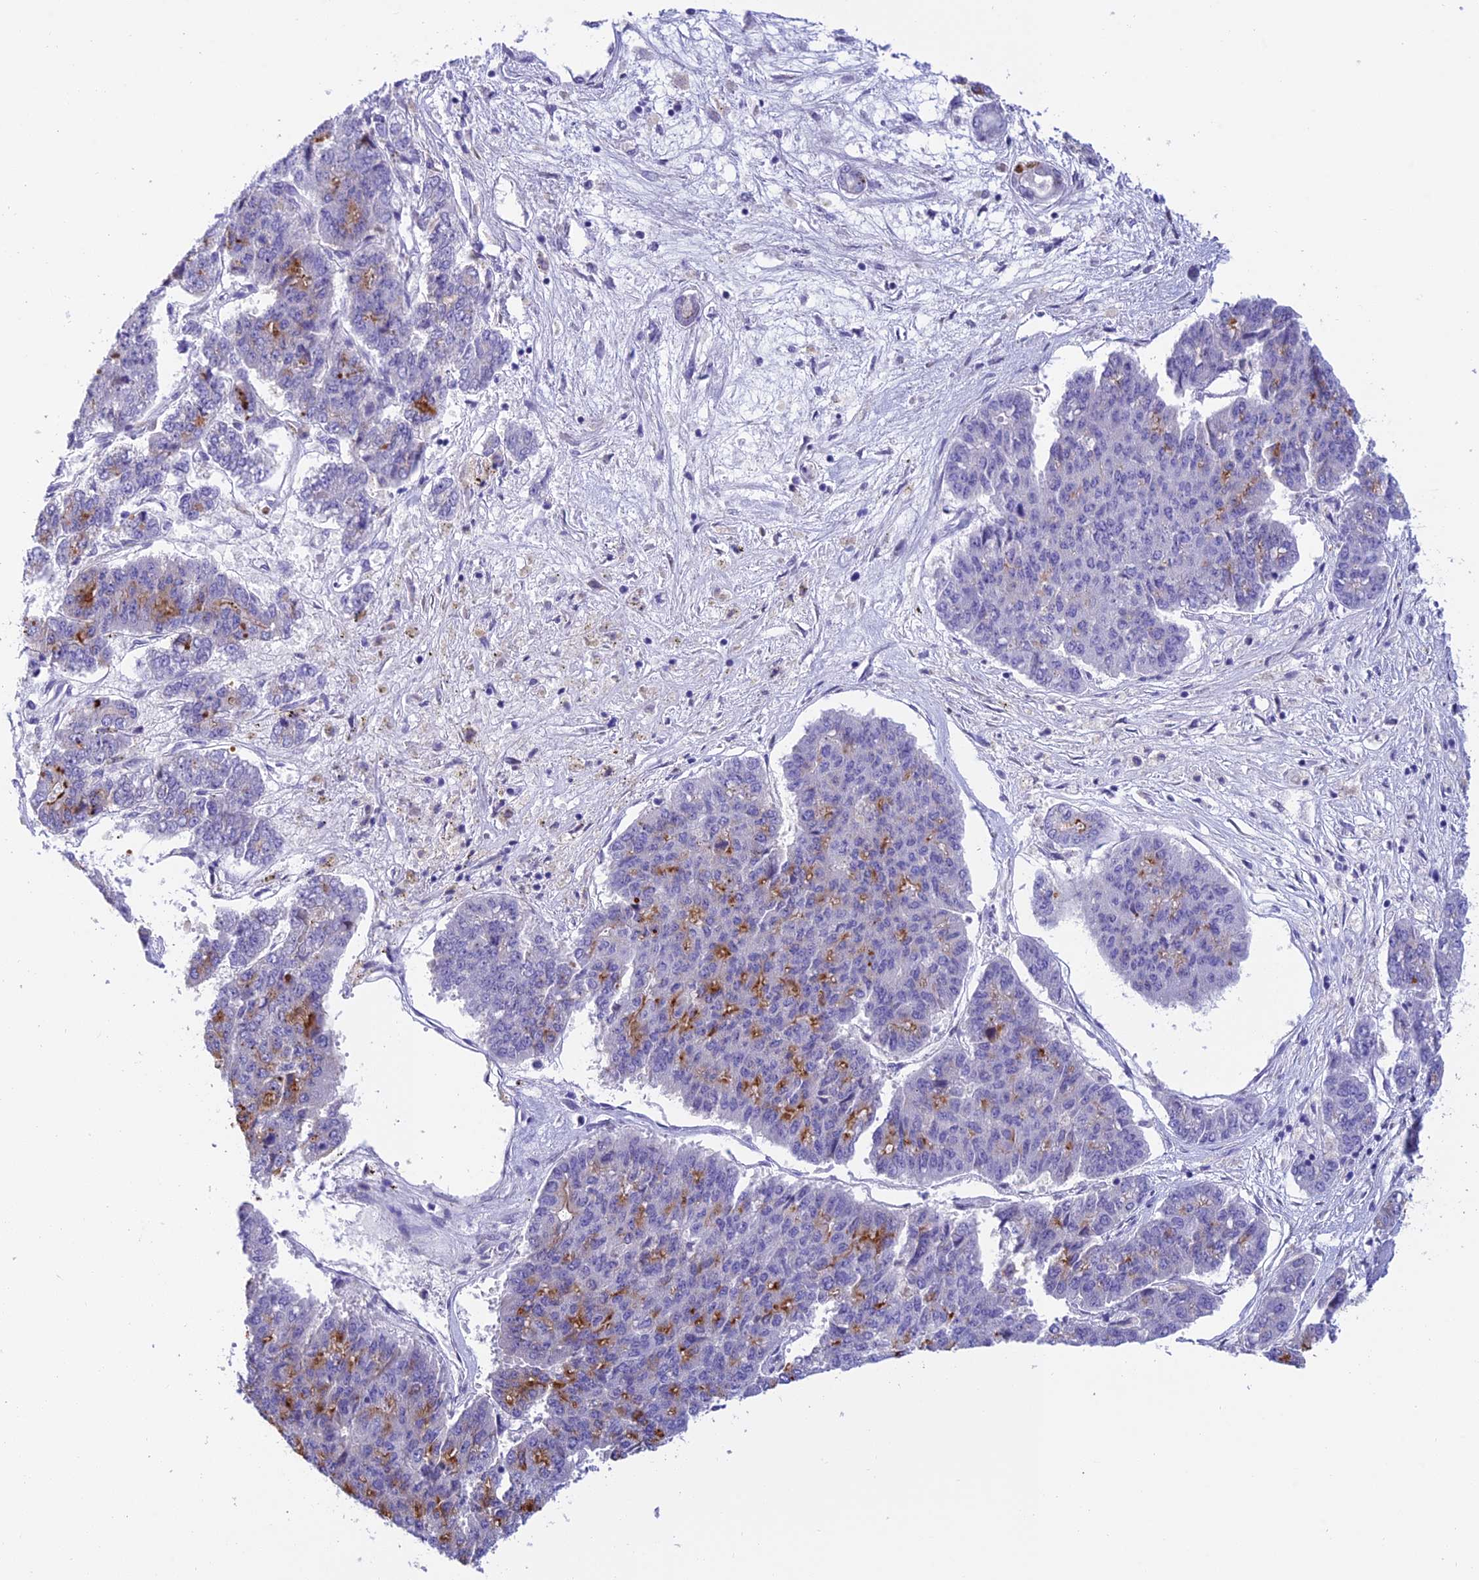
{"staining": {"intensity": "moderate", "quantity": "<25%", "location": "cytoplasmic/membranous"}, "tissue": "pancreatic cancer", "cell_type": "Tumor cells", "image_type": "cancer", "snomed": [{"axis": "morphology", "description": "Adenocarcinoma, NOS"}, {"axis": "topography", "description": "Pancreas"}], "caption": "A brown stain highlights moderate cytoplasmic/membranous staining of a protein in human pancreatic adenocarcinoma tumor cells. Immunohistochemistry stains the protein in brown and the nuclei are stained blue.", "gene": "C17orf67", "patient": {"sex": "male", "age": 50}}